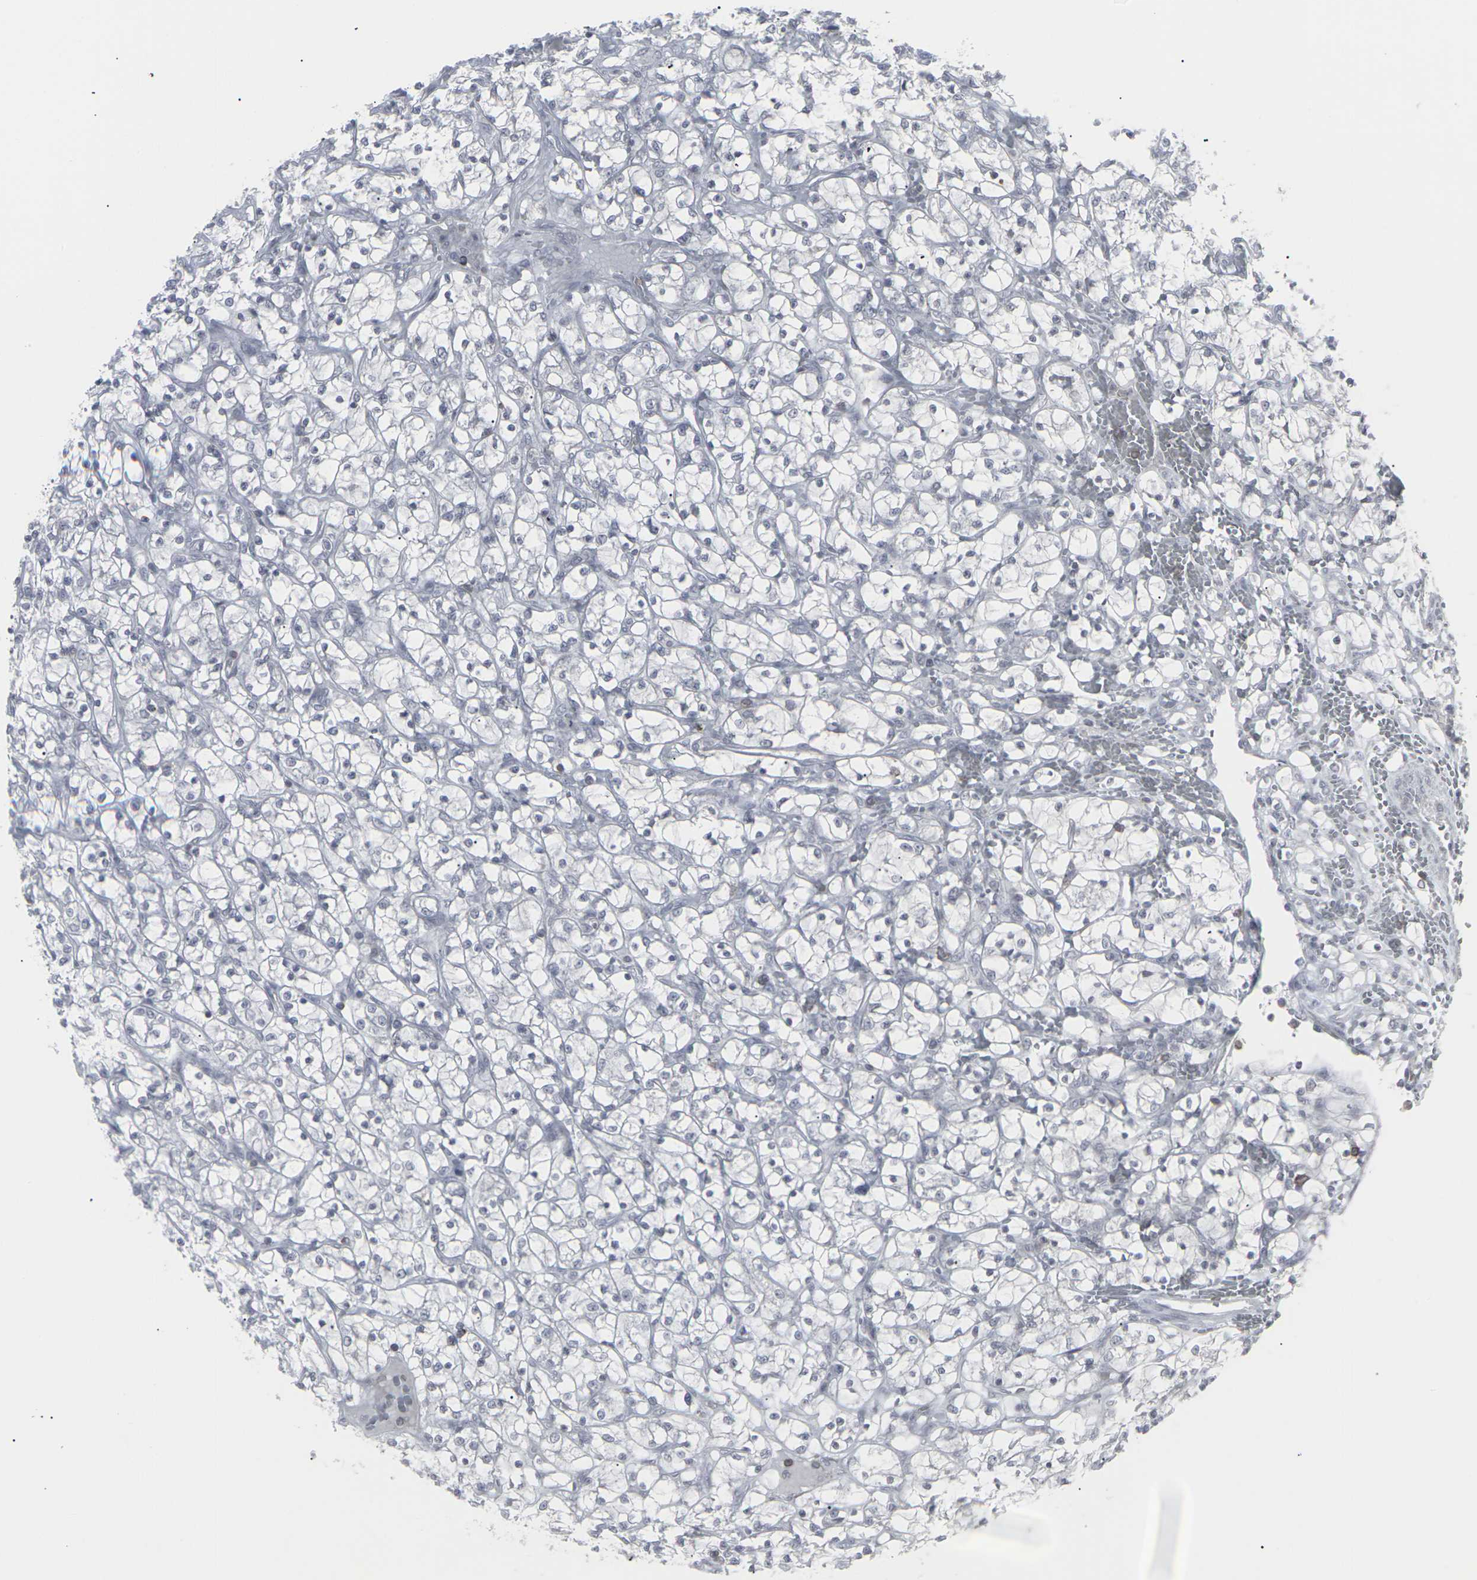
{"staining": {"intensity": "negative", "quantity": "none", "location": "none"}, "tissue": "renal cancer", "cell_type": "Tumor cells", "image_type": "cancer", "snomed": [{"axis": "morphology", "description": "Adenocarcinoma, NOS"}, {"axis": "topography", "description": "Kidney"}], "caption": "Micrograph shows no protein positivity in tumor cells of renal cancer tissue.", "gene": "APOBEC2", "patient": {"sex": "female", "age": 69}}